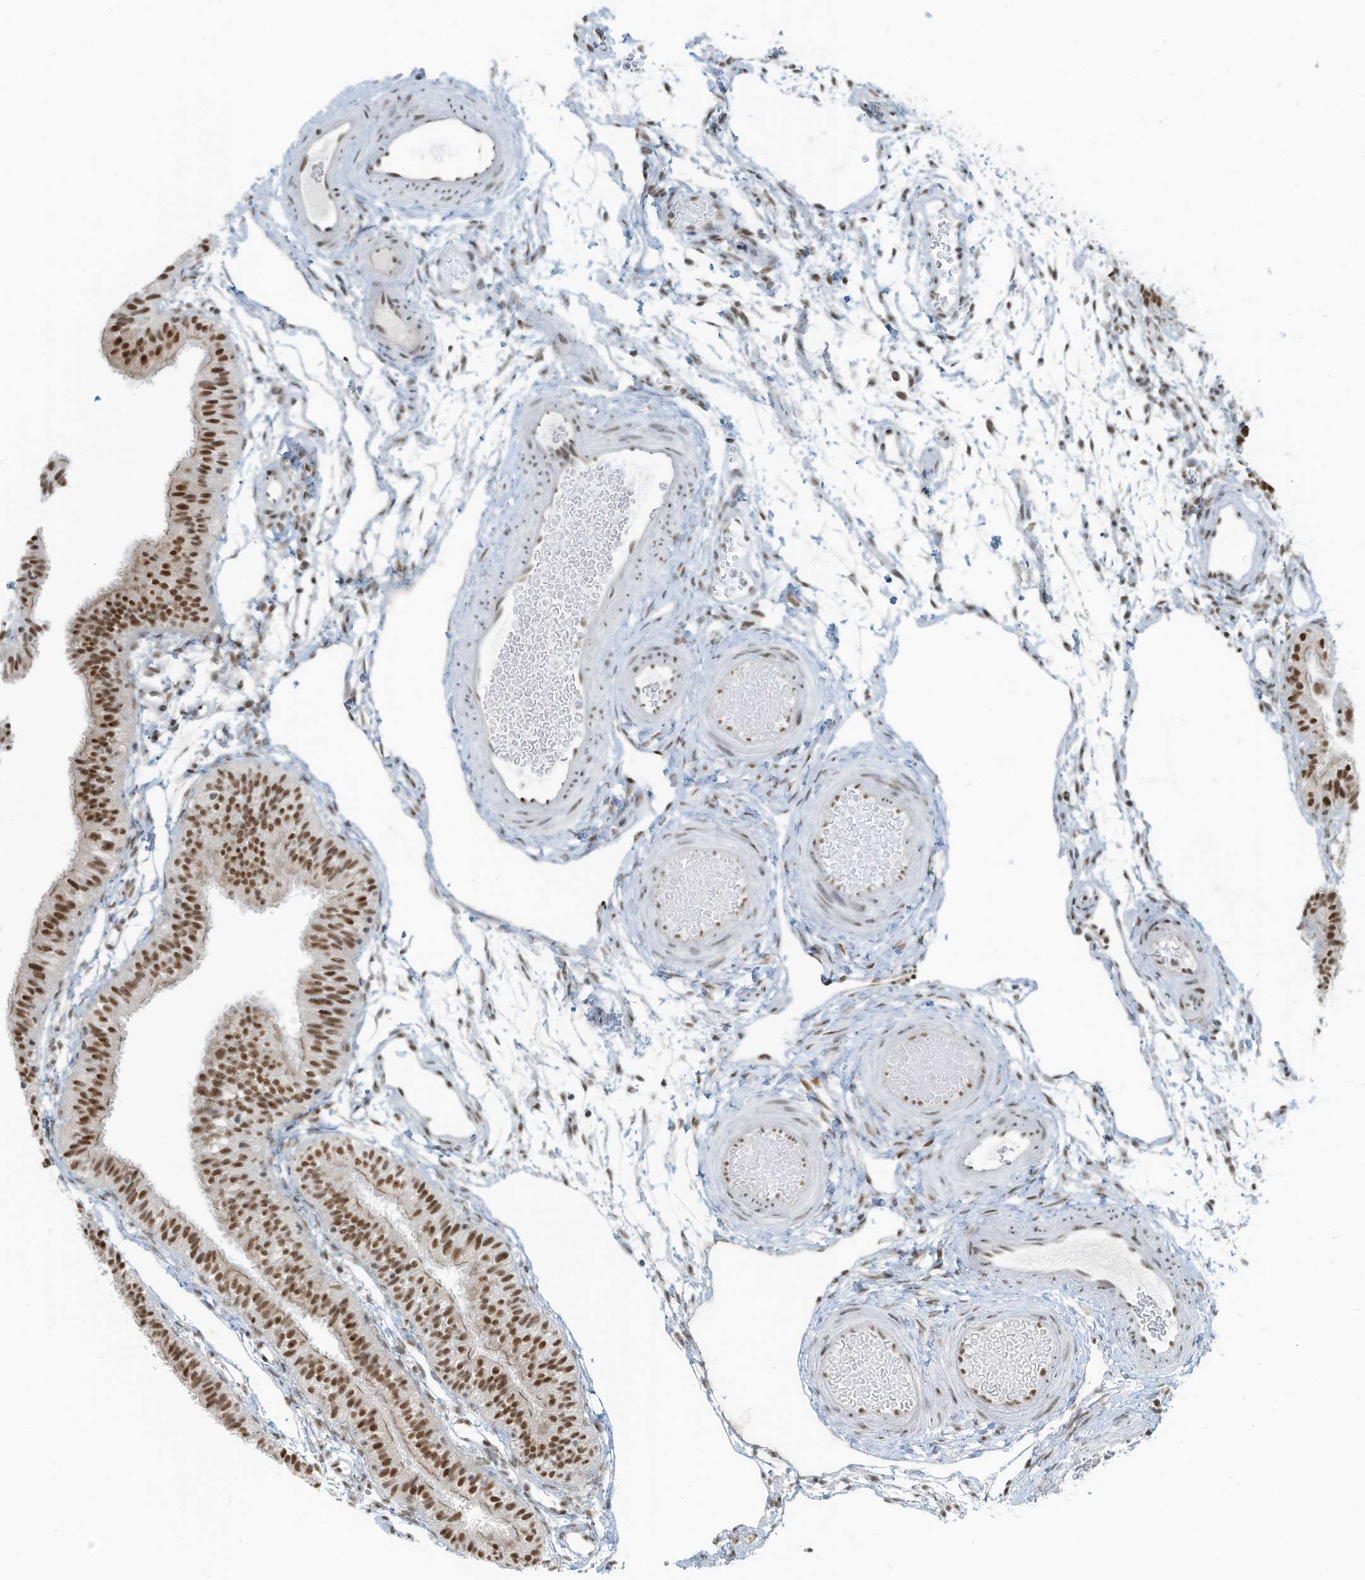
{"staining": {"intensity": "moderate", "quantity": ">75%", "location": "nuclear"}, "tissue": "fallopian tube", "cell_type": "Glandular cells", "image_type": "normal", "snomed": [{"axis": "morphology", "description": "Normal tissue, NOS"}, {"axis": "topography", "description": "Fallopian tube"}], "caption": "Glandular cells demonstrate moderate nuclear expression in about >75% of cells in benign fallopian tube.", "gene": "WRNIP1", "patient": {"sex": "female", "age": 35}}